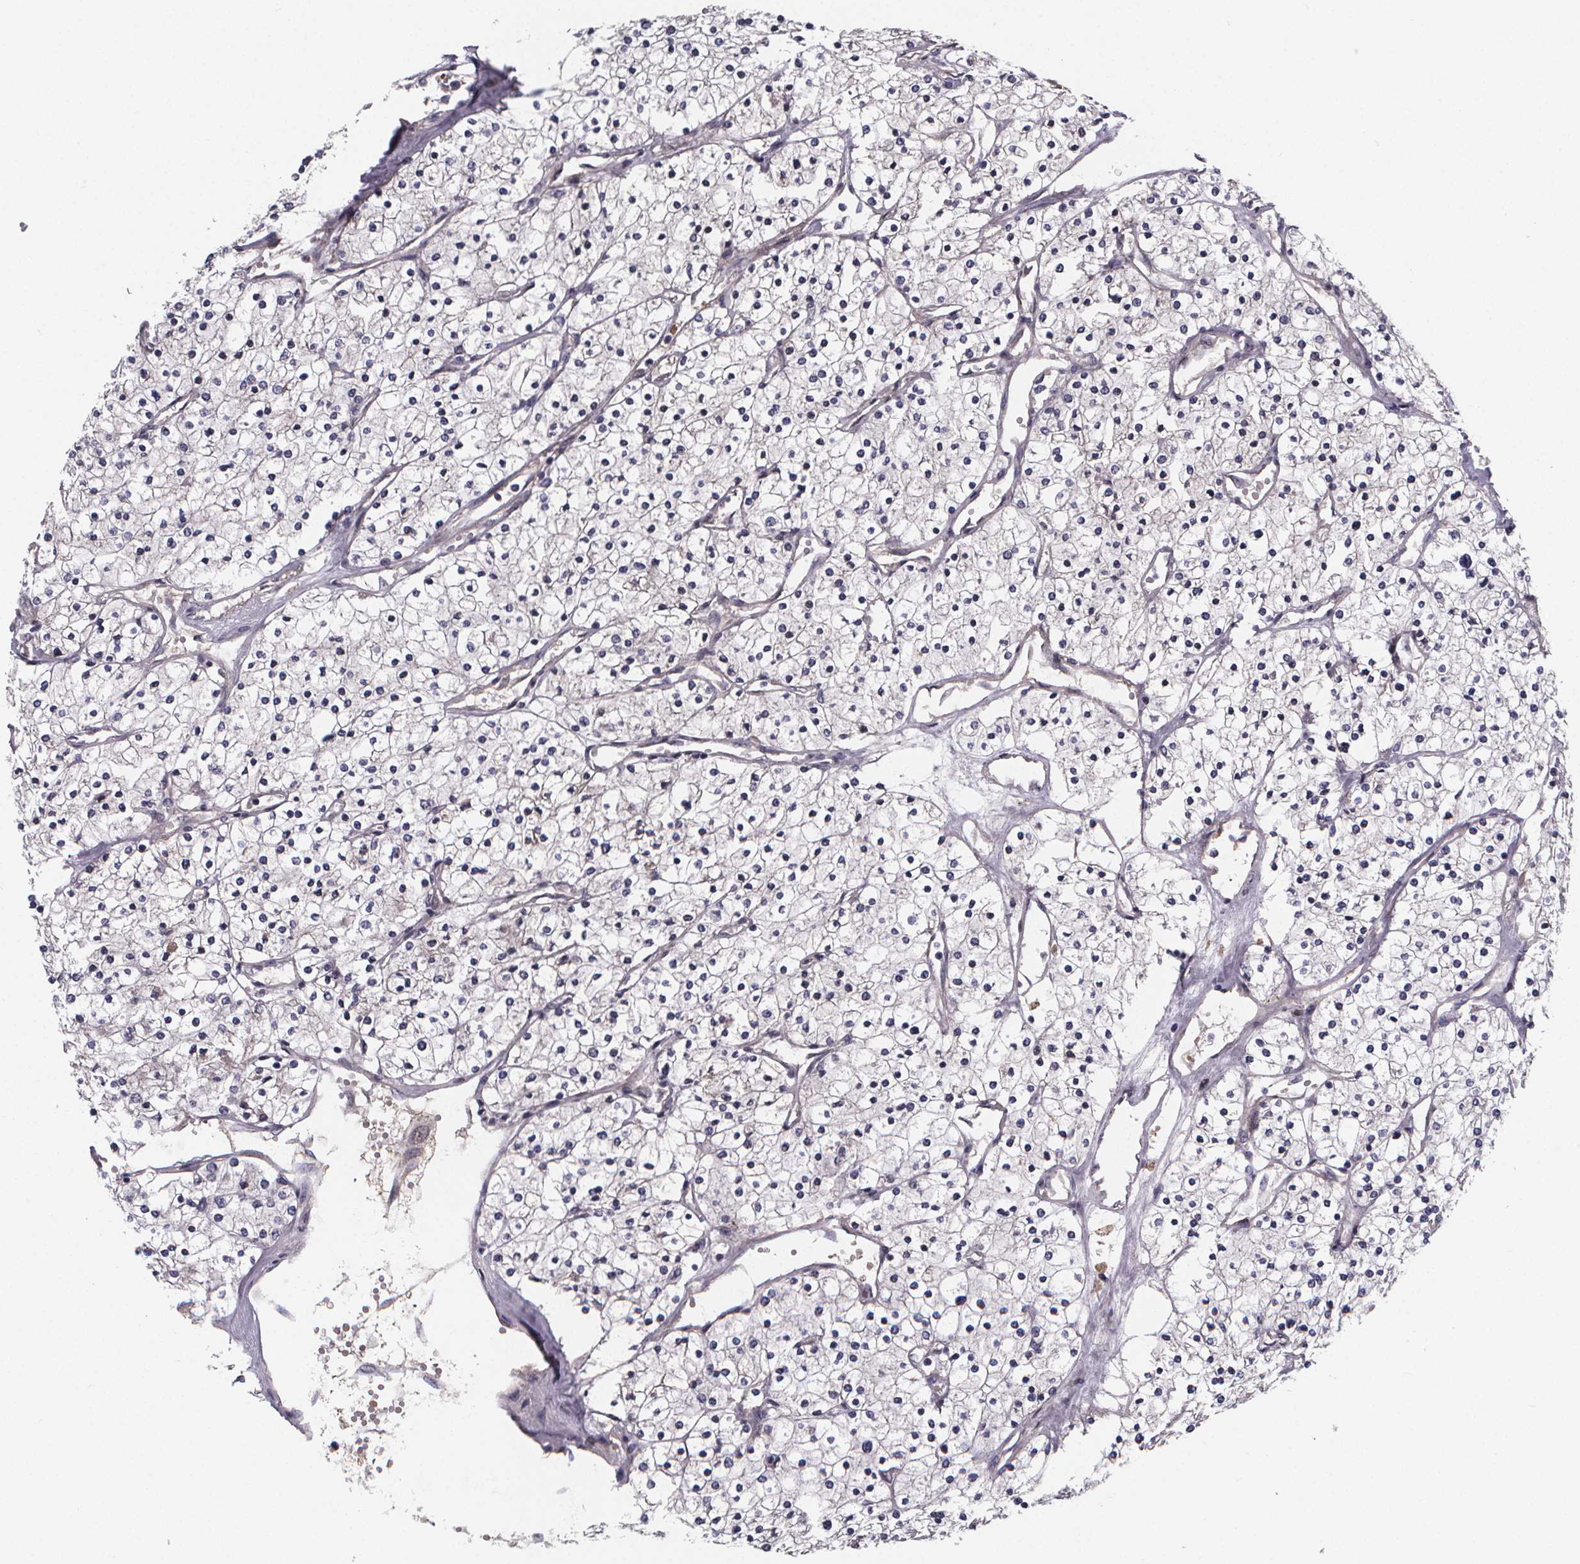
{"staining": {"intensity": "negative", "quantity": "none", "location": "none"}, "tissue": "renal cancer", "cell_type": "Tumor cells", "image_type": "cancer", "snomed": [{"axis": "morphology", "description": "Adenocarcinoma, NOS"}, {"axis": "topography", "description": "Kidney"}], "caption": "Tumor cells are negative for protein expression in human renal cancer (adenocarcinoma). (Stains: DAB IHC with hematoxylin counter stain, Microscopy: brightfield microscopy at high magnification).", "gene": "AGT", "patient": {"sex": "male", "age": 80}}